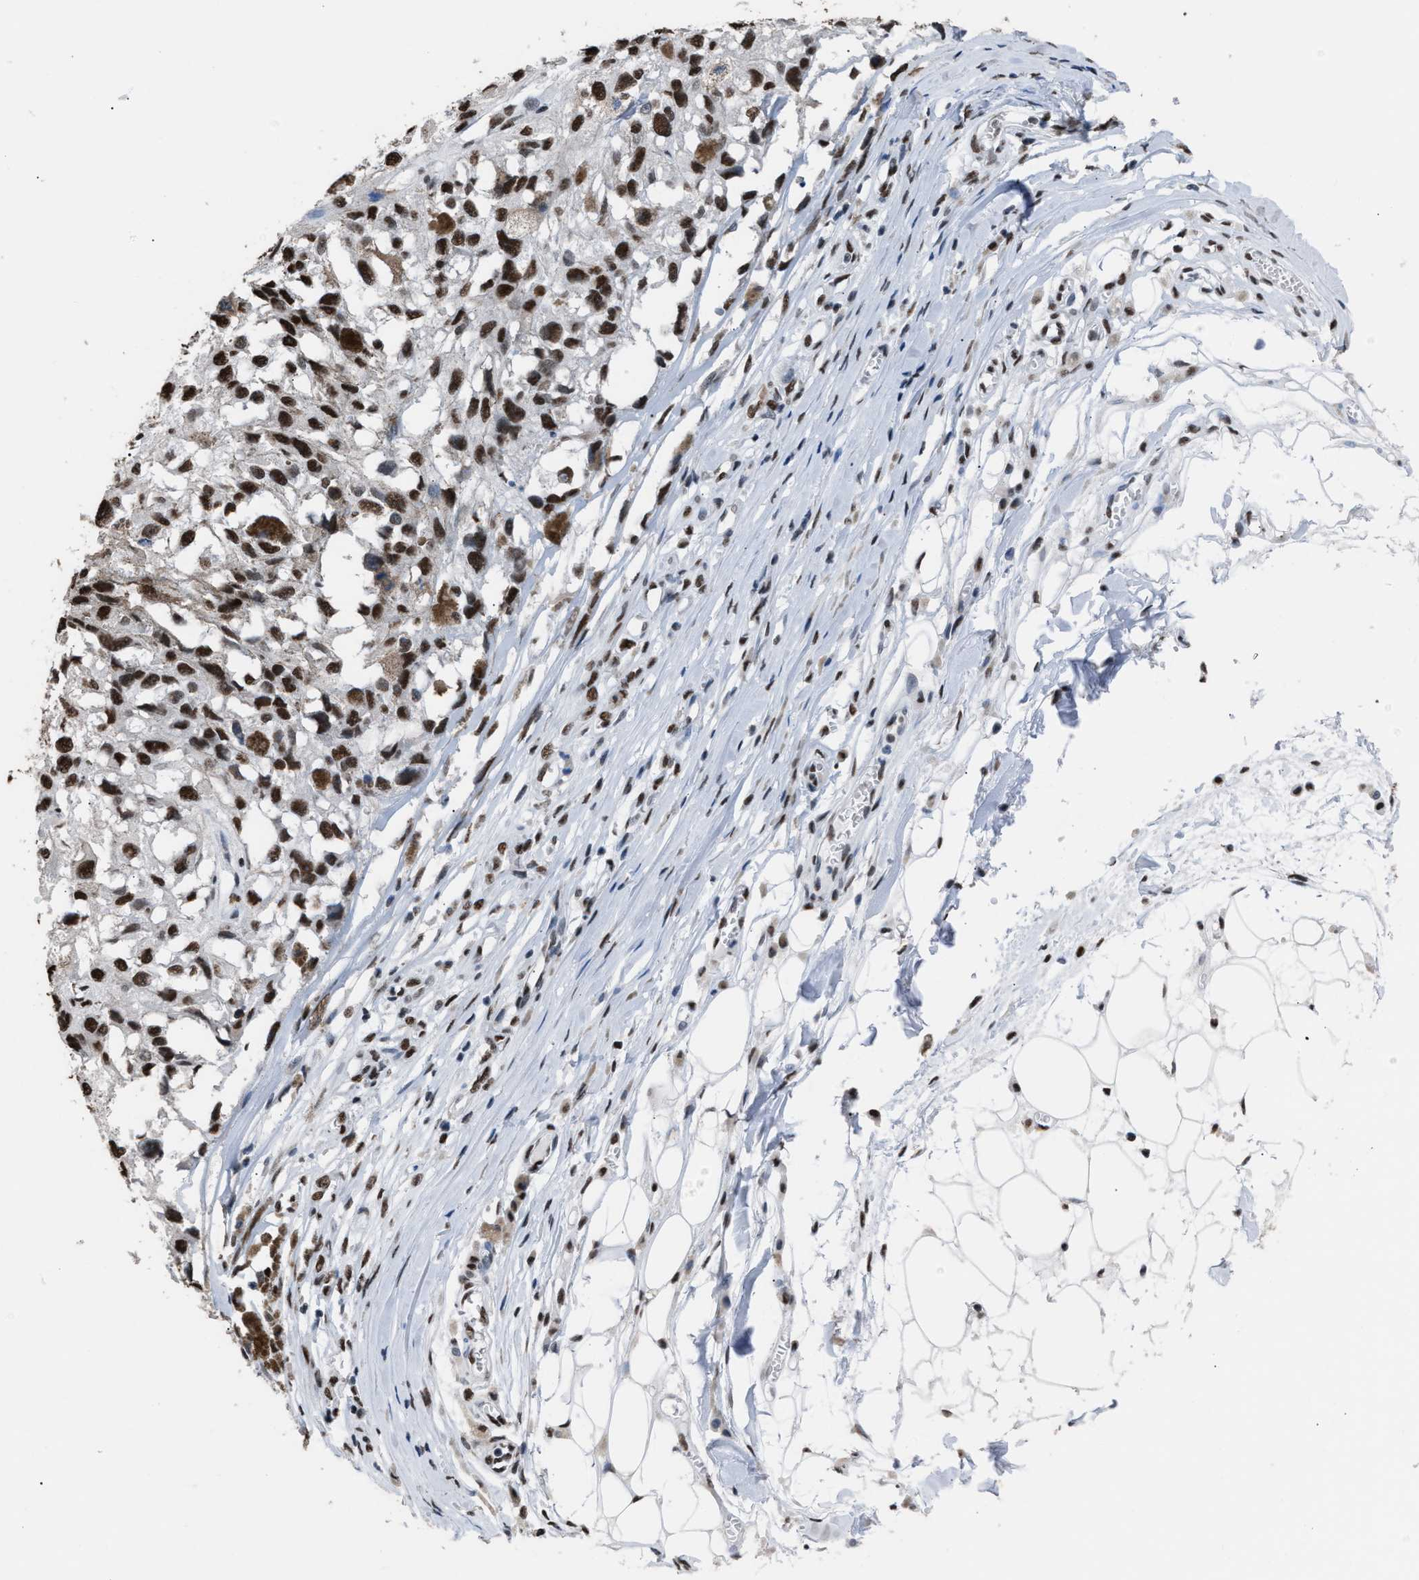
{"staining": {"intensity": "strong", "quantity": ">75%", "location": "nuclear"}, "tissue": "melanoma", "cell_type": "Tumor cells", "image_type": "cancer", "snomed": [{"axis": "morphology", "description": "Malignant melanoma, Metastatic site"}, {"axis": "topography", "description": "Lymph node"}], "caption": "A high-resolution photomicrograph shows IHC staining of malignant melanoma (metastatic site), which shows strong nuclear positivity in approximately >75% of tumor cells.", "gene": "CCAR2", "patient": {"sex": "male", "age": 59}}